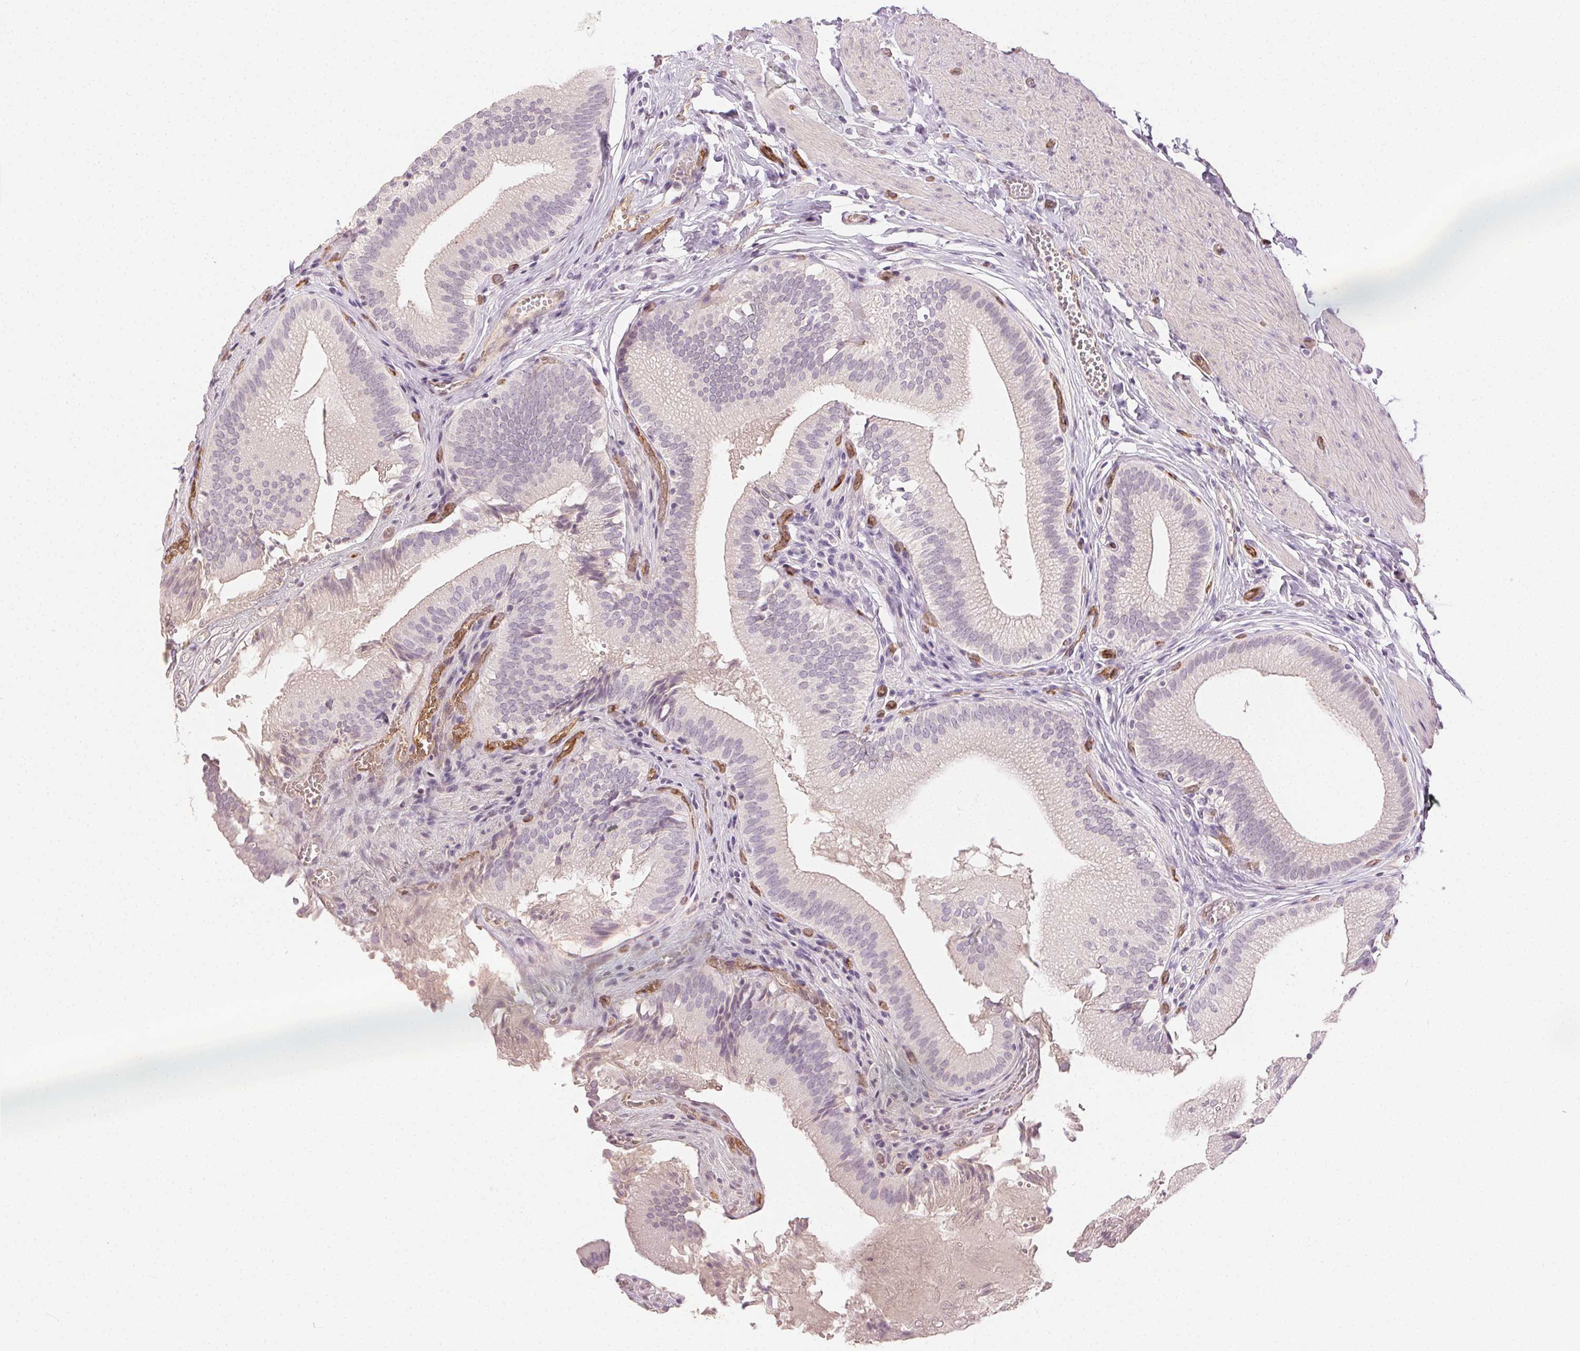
{"staining": {"intensity": "negative", "quantity": "none", "location": "none"}, "tissue": "gallbladder", "cell_type": "Glandular cells", "image_type": "normal", "snomed": [{"axis": "morphology", "description": "Normal tissue, NOS"}, {"axis": "topography", "description": "Gallbladder"}, {"axis": "topography", "description": "Peripheral nerve tissue"}], "caption": "An image of gallbladder stained for a protein shows no brown staining in glandular cells. (Brightfield microscopy of DAB immunohistochemistry (IHC) at high magnification).", "gene": "PODXL", "patient": {"sex": "male", "age": 17}}